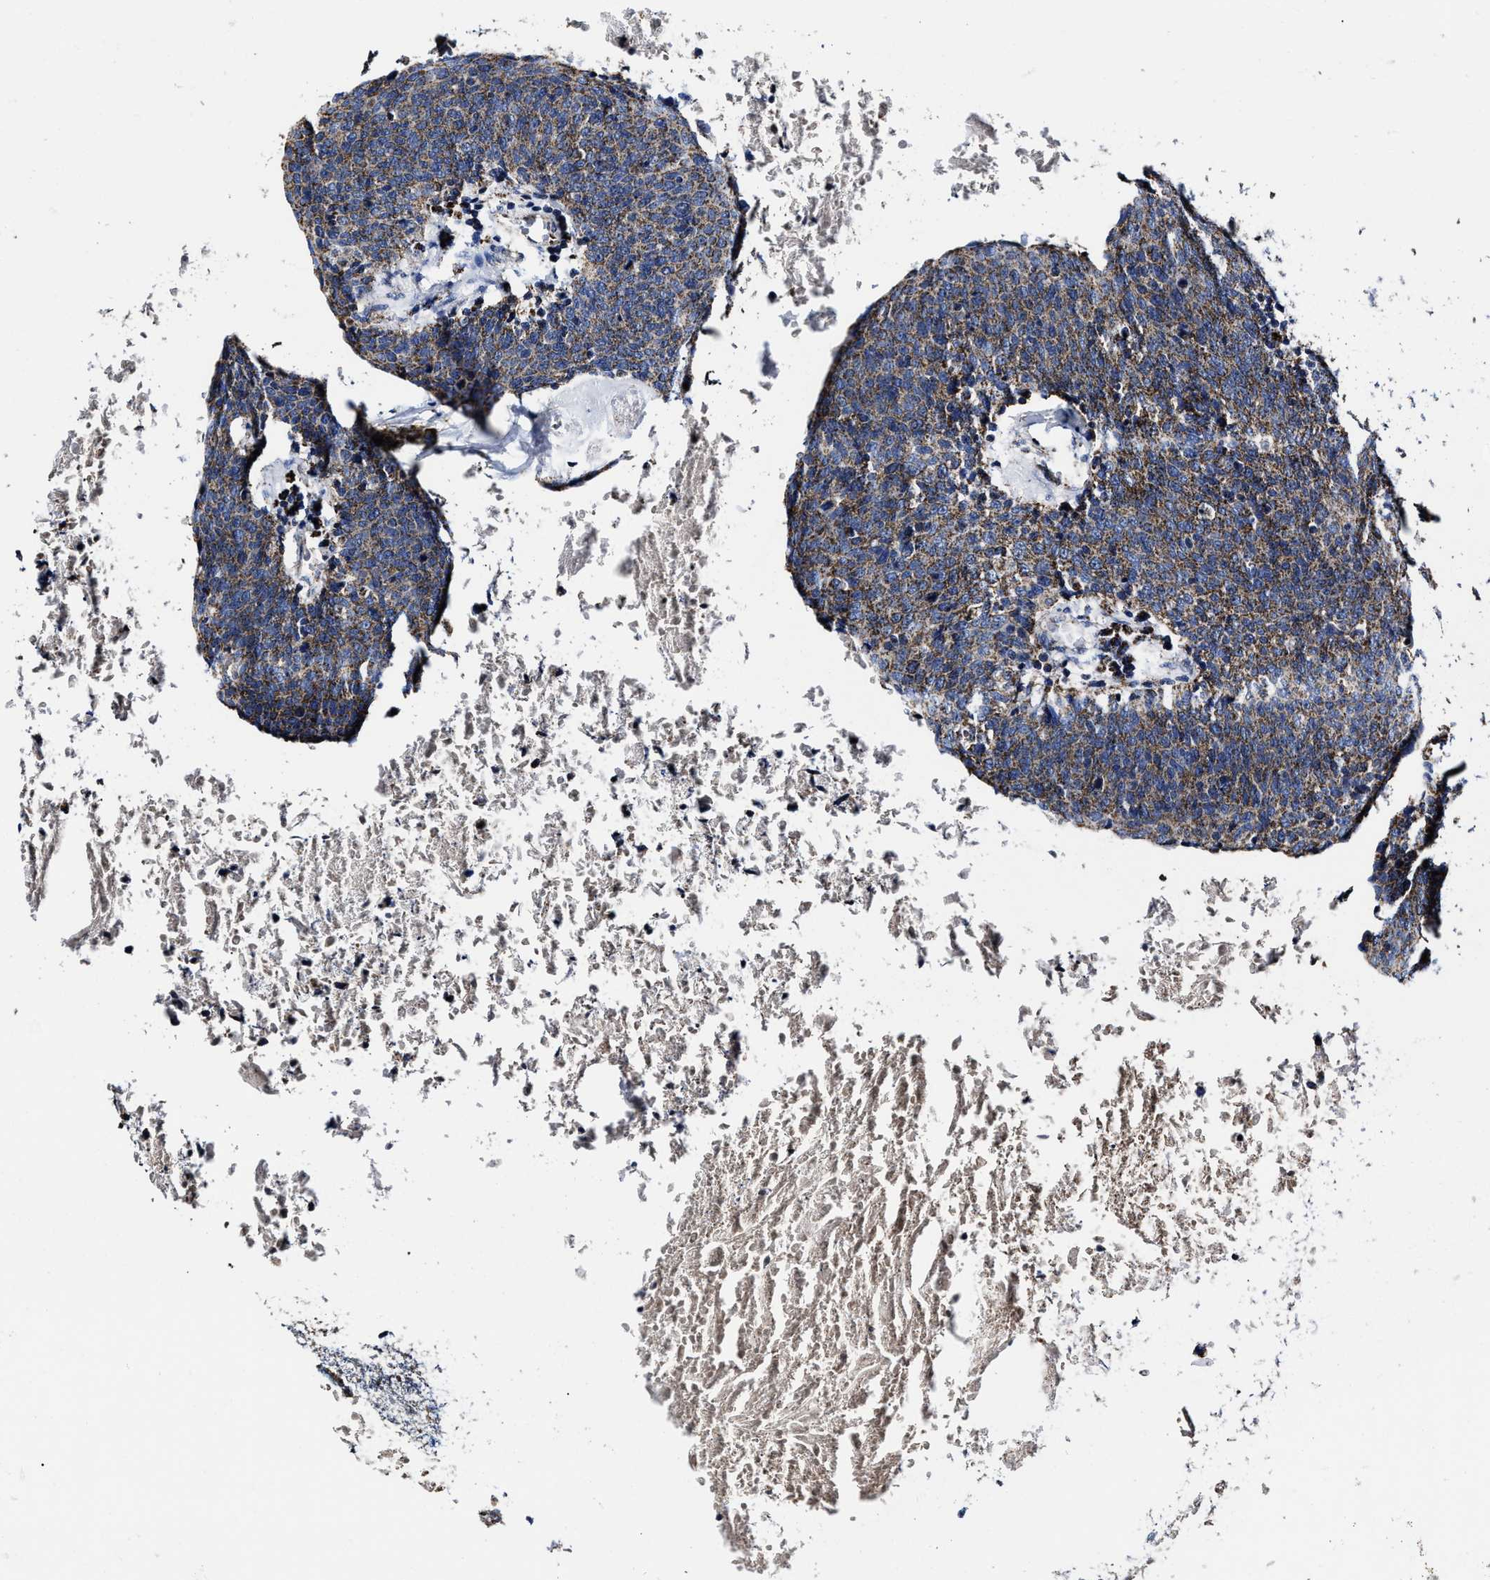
{"staining": {"intensity": "weak", "quantity": ">75%", "location": "cytoplasmic/membranous"}, "tissue": "head and neck cancer", "cell_type": "Tumor cells", "image_type": "cancer", "snomed": [{"axis": "morphology", "description": "Squamous cell carcinoma, NOS"}, {"axis": "morphology", "description": "Squamous cell carcinoma, metastatic, NOS"}, {"axis": "topography", "description": "Lymph node"}, {"axis": "topography", "description": "Head-Neck"}], "caption": "Tumor cells show weak cytoplasmic/membranous positivity in about >75% of cells in metastatic squamous cell carcinoma (head and neck).", "gene": "HINT2", "patient": {"sex": "male", "age": 62}}